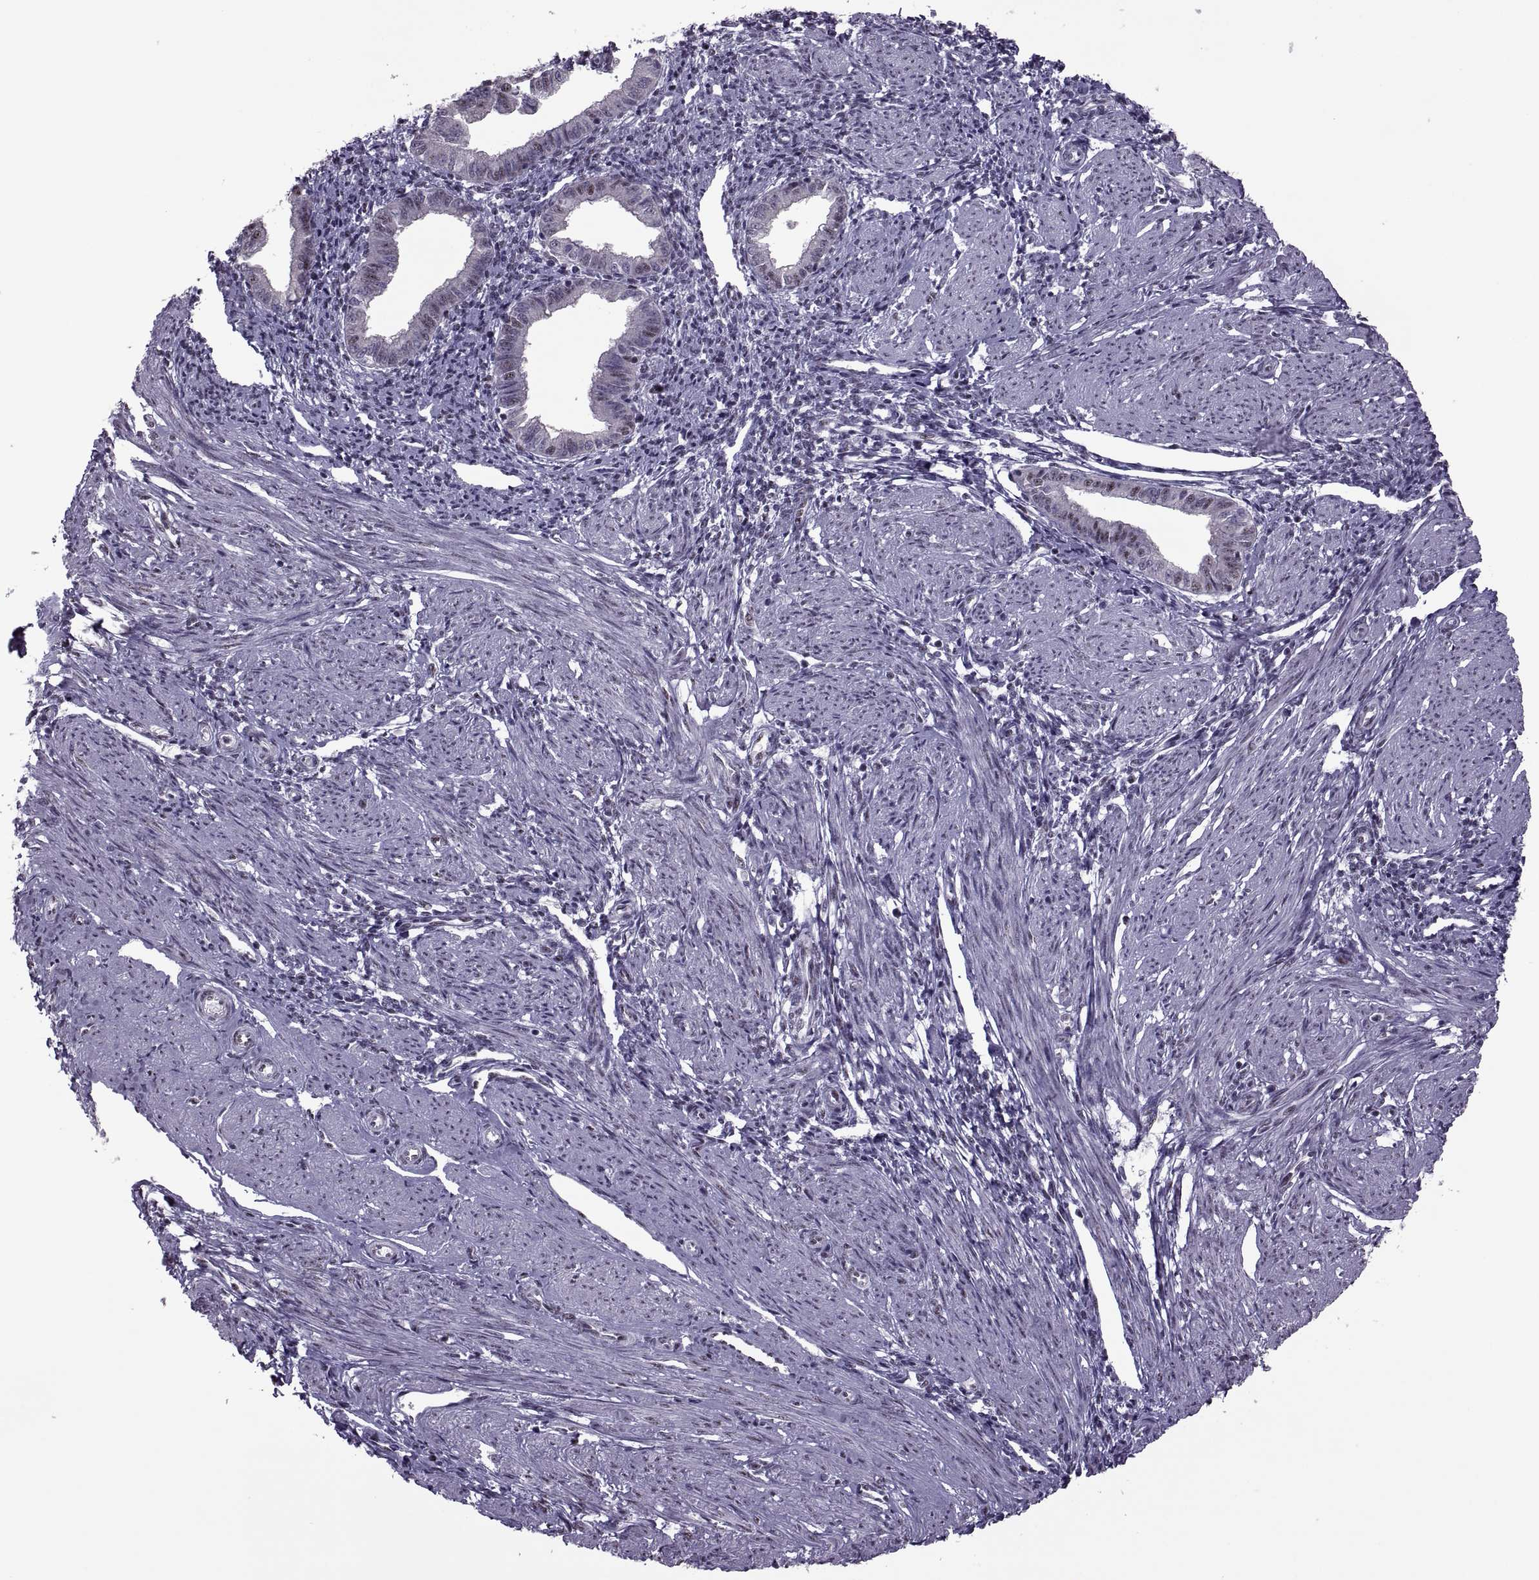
{"staining": {"intensity": "weak", "quantity": "<25%", "location": "nuclear"}, "tissue": "endometrium", "cell_type": "Cells in endometrial stroma", "image_type": "normal", "snomed": [{"axis": "morphology", "description": "Normal tissue, NOS"}, {"axis": "topography", "description": "Endometrium"}], "caption": "DAB immunohistochemical staining of unremarkable endometrium displays no significant staining in cells in endometrial stroma. (Stains: DAB (3,3'-diaminobenzidine) immunohistochemistry with hematoxylin counter stain, Microscopy: brightfield microscopy at high magnification).", "gene": "MAGEA4", "patient": {"sex": "female", "age": 37}}